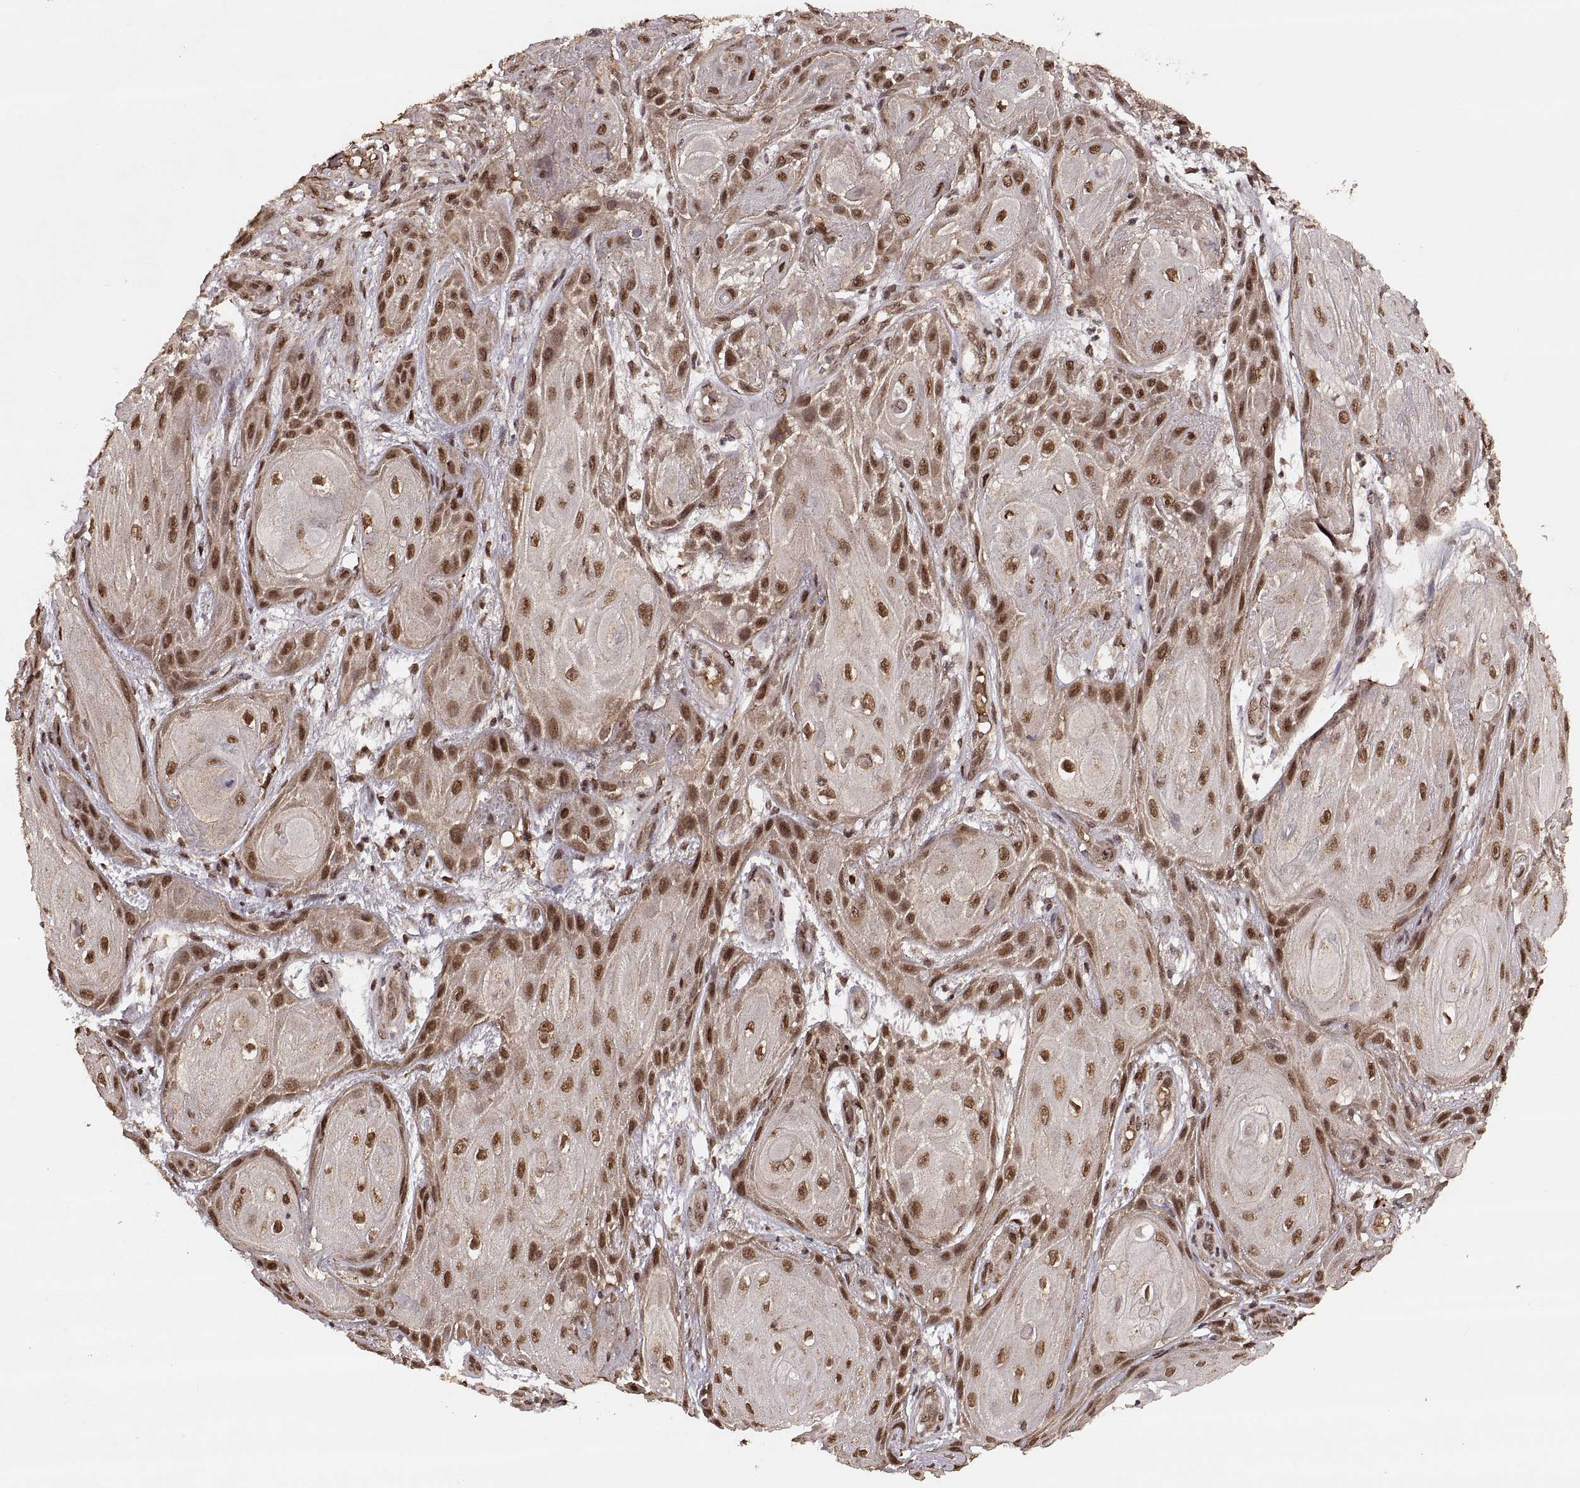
{"staining": {"intensity": "strong", "quantity": "25%-75%", "location": "nuclear"}, "tissue": "skin cancer", "cell_type": "Tumor cells", "image_type": "cancer", "snomed": [{"axis": "morphology", "description": "Squamous cell carcinoma, NOS"}, {"axis": "topography", "description": "Skin"}], "caption": "IHC (DAB (3,3'-diaminobenzidine)) staining of skin cancer (squamous cell carcinoma) shows strong nuclear protein staining in about 25%-75% of tumor cells. Nuclei are stained in blue.", "gene": "RFT1", "patient": {"sex": "male", "age": 62}}